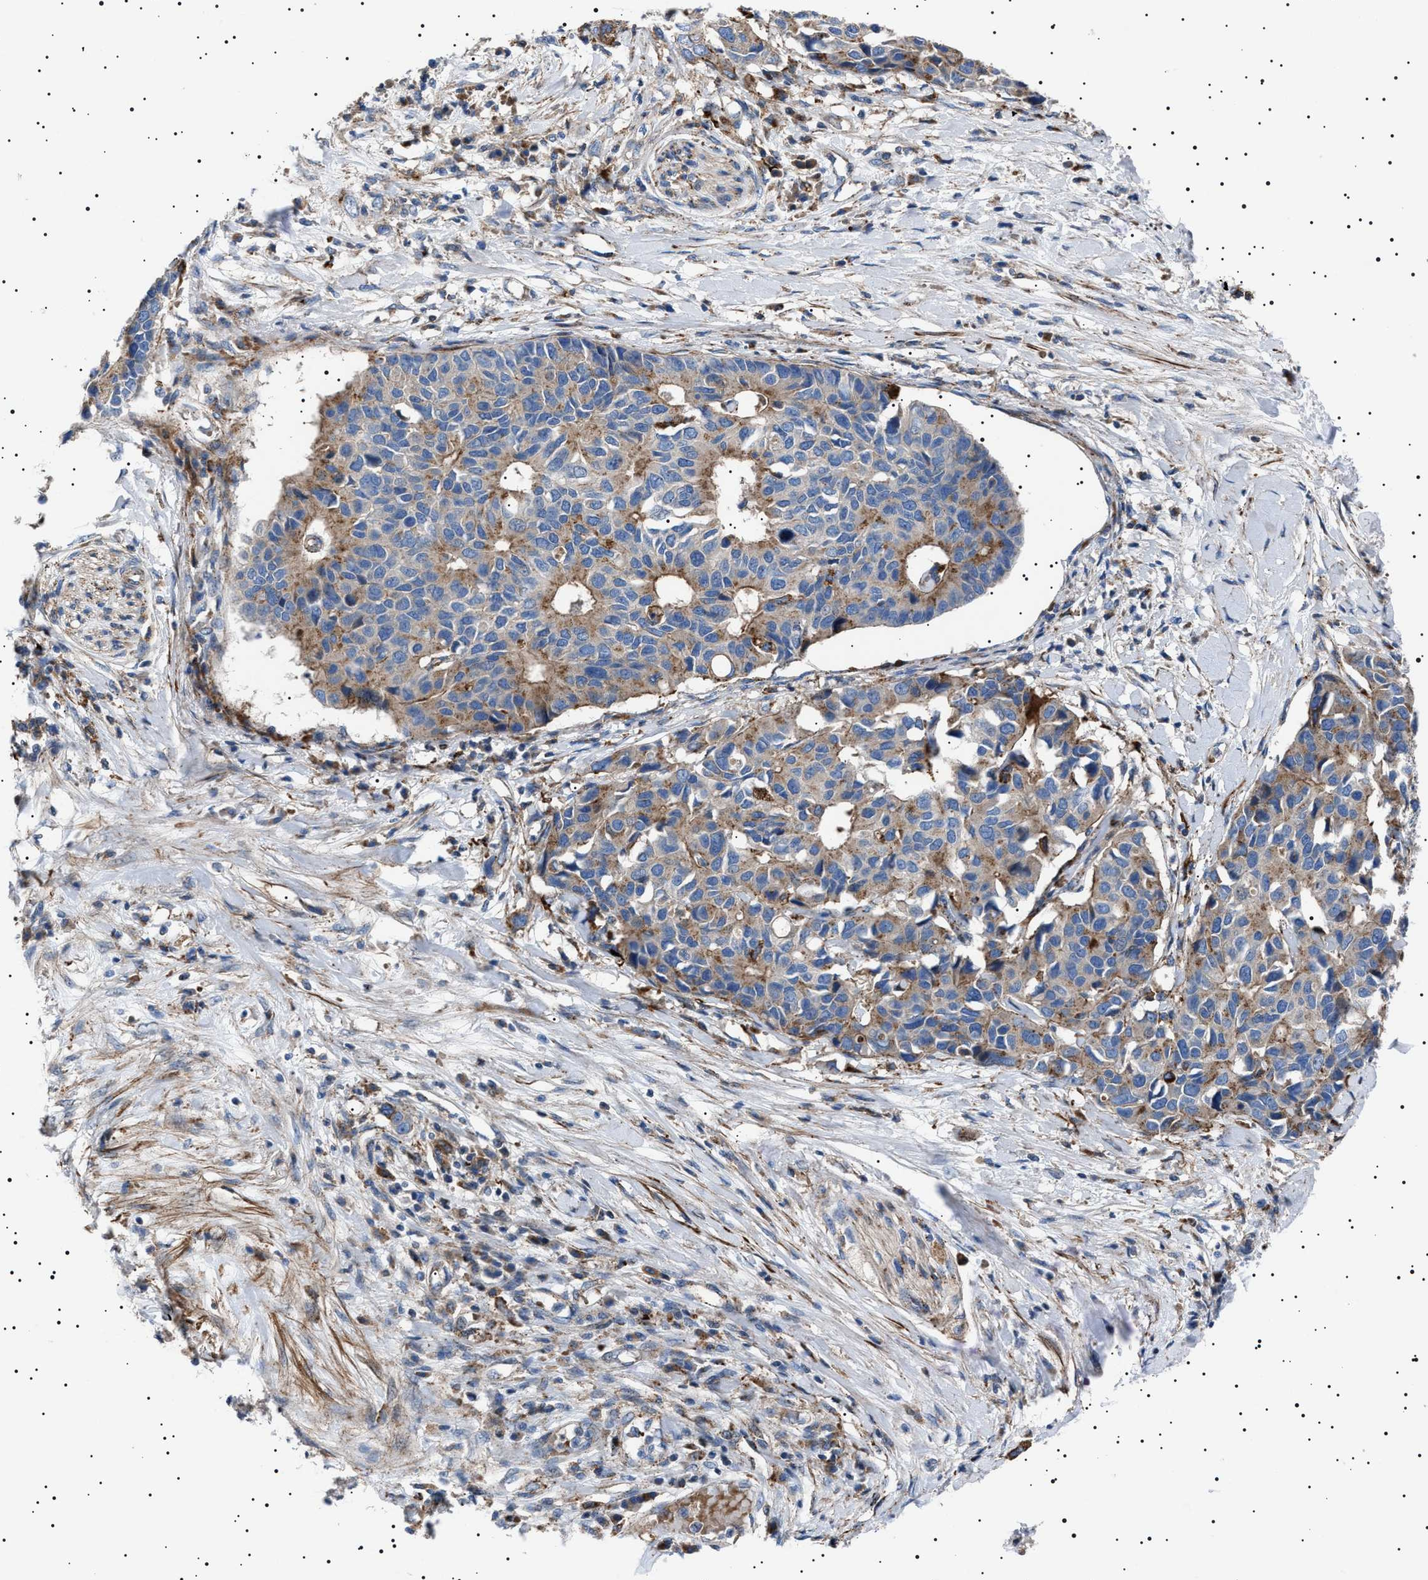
{"staining": {"intensity": "moderate", "quantity": ">75%", "location": "cytoplasmic/membranous"}, "tissue": "pancreatic cancer", "cell_type": "Tumor cells", "image_type": "cancer", "snomed": [{"axis": "morphology", "description": "Adenocarcinoma, NOS"}, {"axis": "topography", "description": "Pancreas"}], "caption": "Immunohistochemistry (IHC) staining of pancreatic cancer, which demonstrates medium levels of moderate cytoplasmic/membranous positivity in about >75% of tumor cells indicating moderate cytoplasmic/membranous protein staining. The staining was performed using DAB (brown) for protein detection and nuclei were counterstained in hematoxylin (blue).", "gene": "NEU1", "patient": {"sex": "female", "age": 56}}